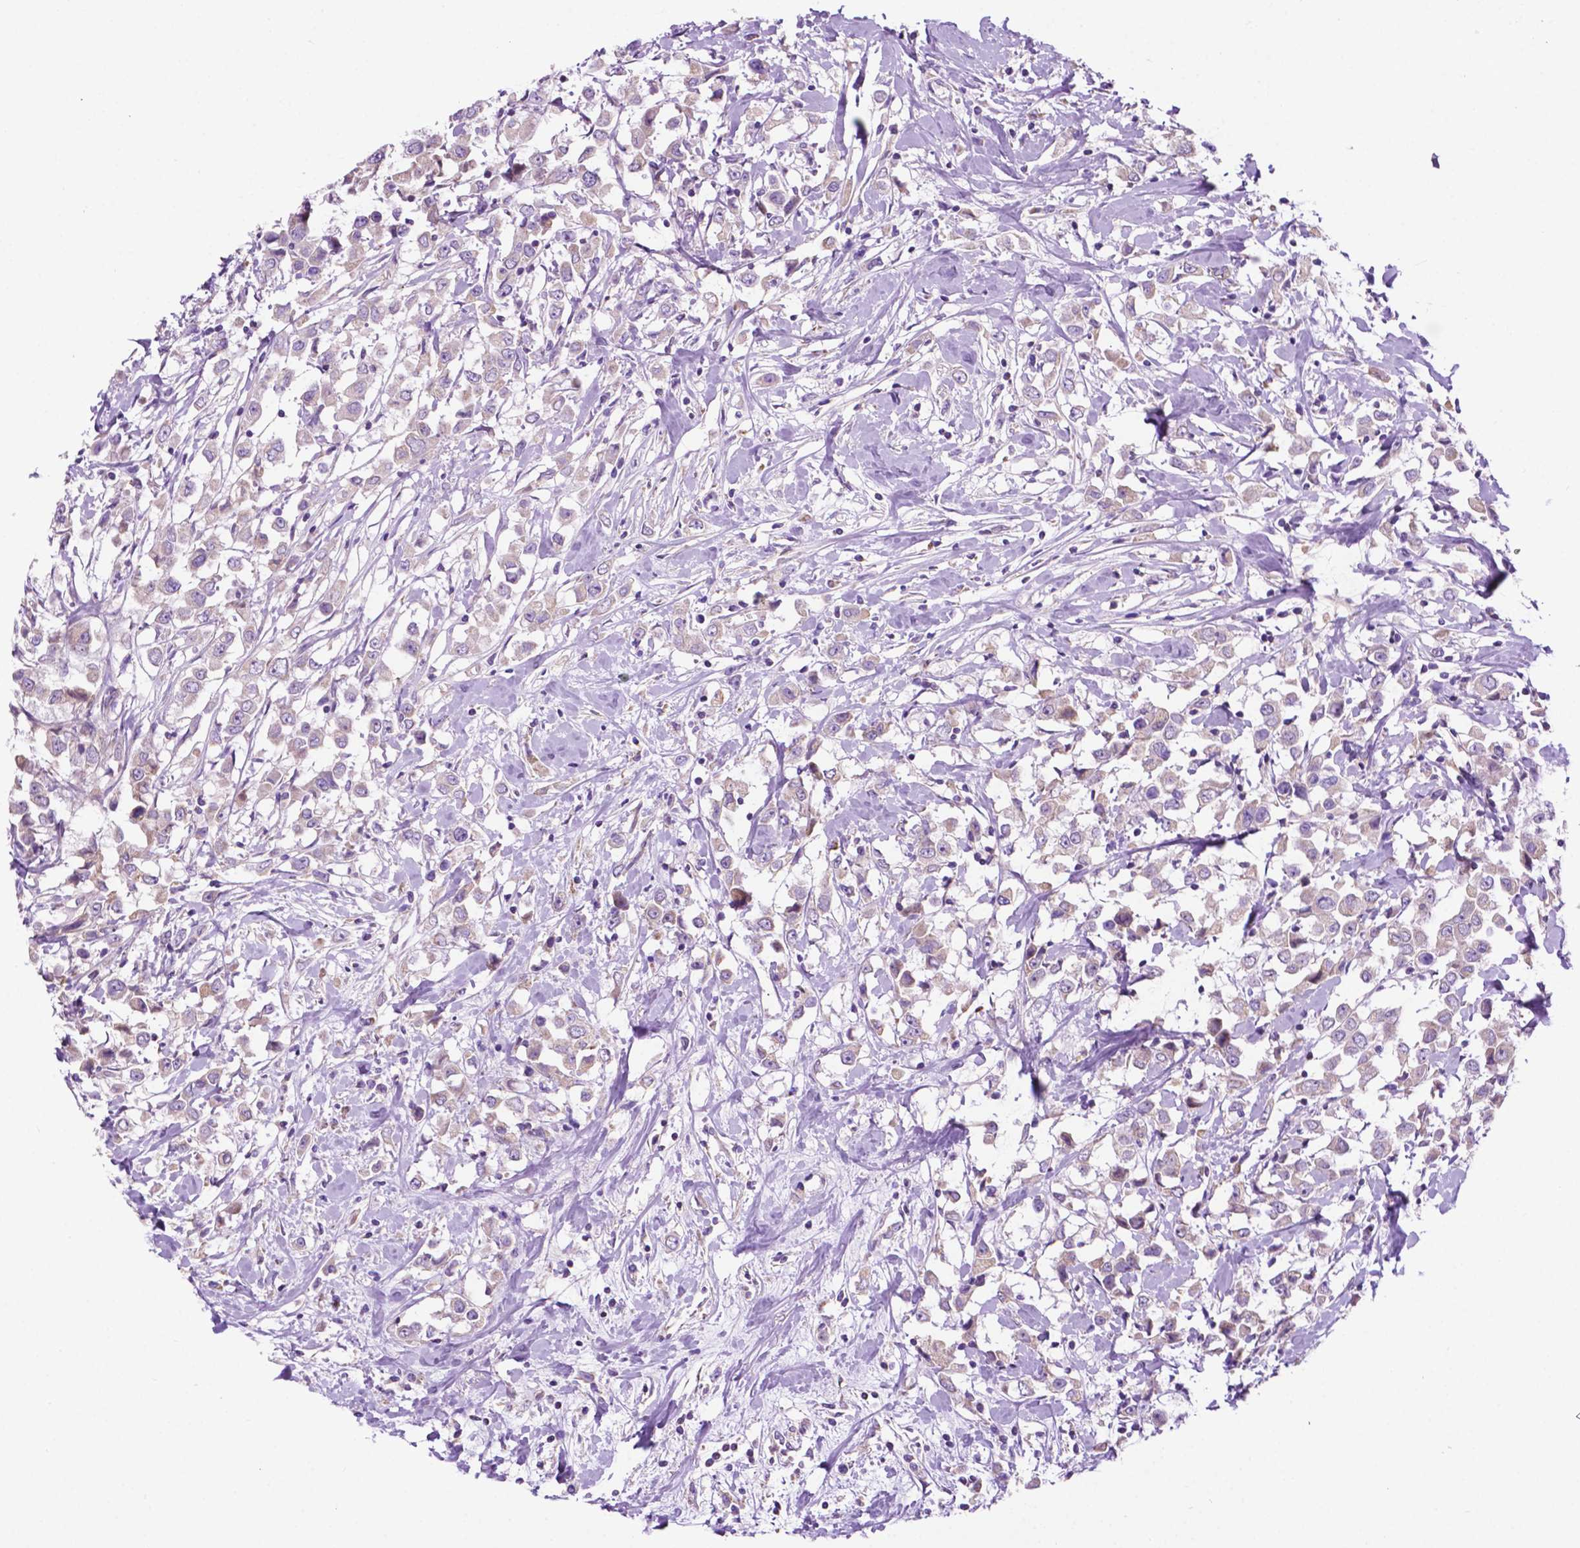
{"staining": {"intensity": "weak", "quantity": ">75%", "location": "cytoplasmic/membranous"}, "tissue": "breast cancer", "cell_type": "Tumor cells", "image_type": "cancer", "snomed": [{"axis": "morphology", "description": "Duct carcinoma"}, {"axis": "topography", "description": "Breast"}], "caption": "Immunohistochemistry (IHC) histopathology image of human breast cancer (intraductal carcinoma) stained for a protein (brown), which demonstrates low levels of weak cytoplasmic/membranous expression in approximately >75% of tumor cells.", "gene": "PHYHIP", "patient": {"sex": "female", "age": 61}}